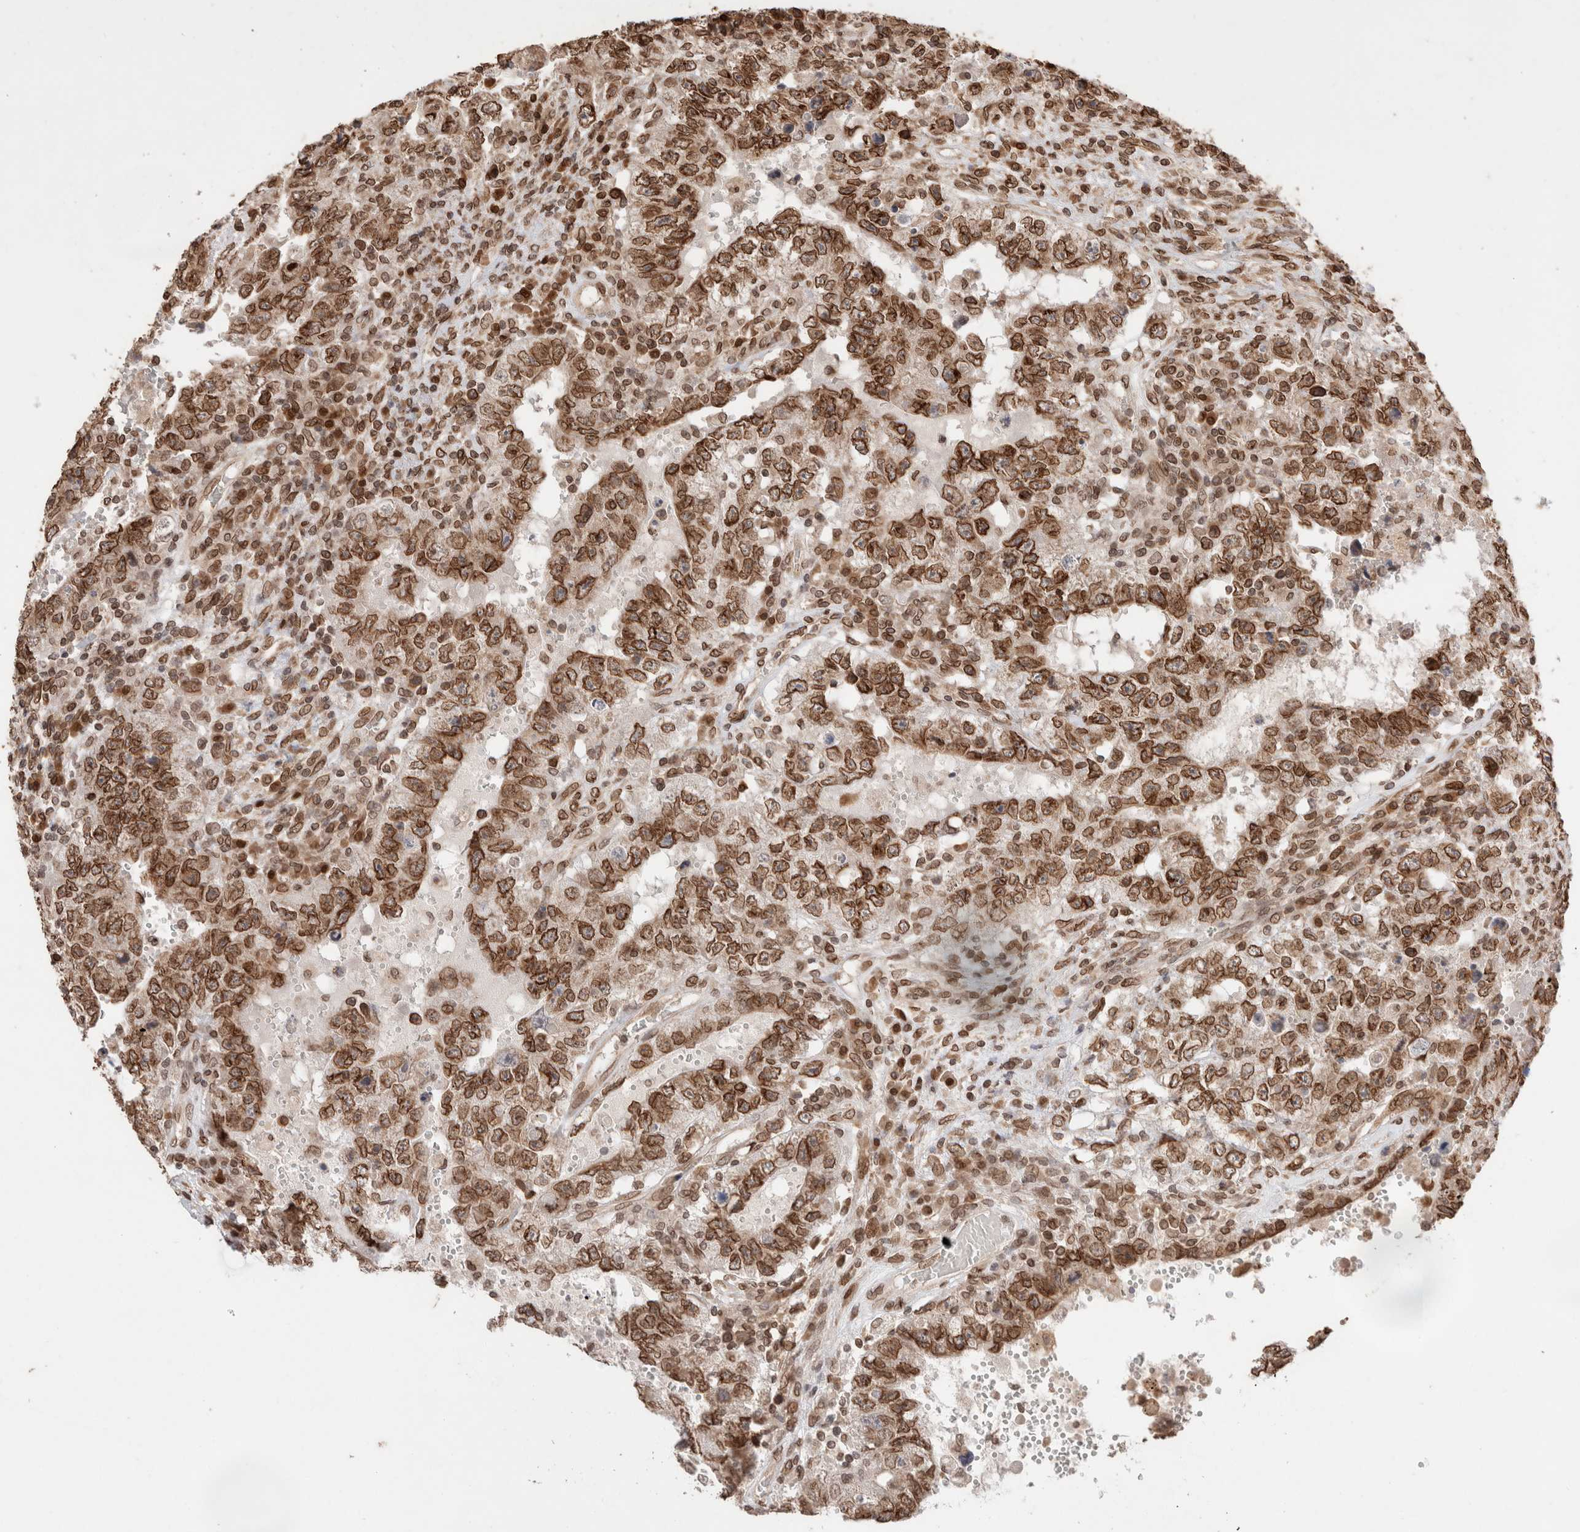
{"staining": {"intensity": "strong", "quantity": ">75%", "location": "cytoplasmic/membranous,nuclear"}, "tissue": "testis cancer", "cell_type": "Tumor cells", "image_type": "cancer", "snomed": [{"axis": "morphology", "description": "Carcinoma, Embryonal, NOS"}, {"axis": "topography", "description": "Testis"}], "caption": "This histopathology image demonstrates embryonal carcinoma (testis) stained with immunohistochemistry to label a protein in brown. The cytoplasmic/membranous and nuclear of tumor cells show strong positivity for the protein. Nuclei are counter-stained blue.", "gene": "TPR", "patient": {"sex": "male", "age": 26}}